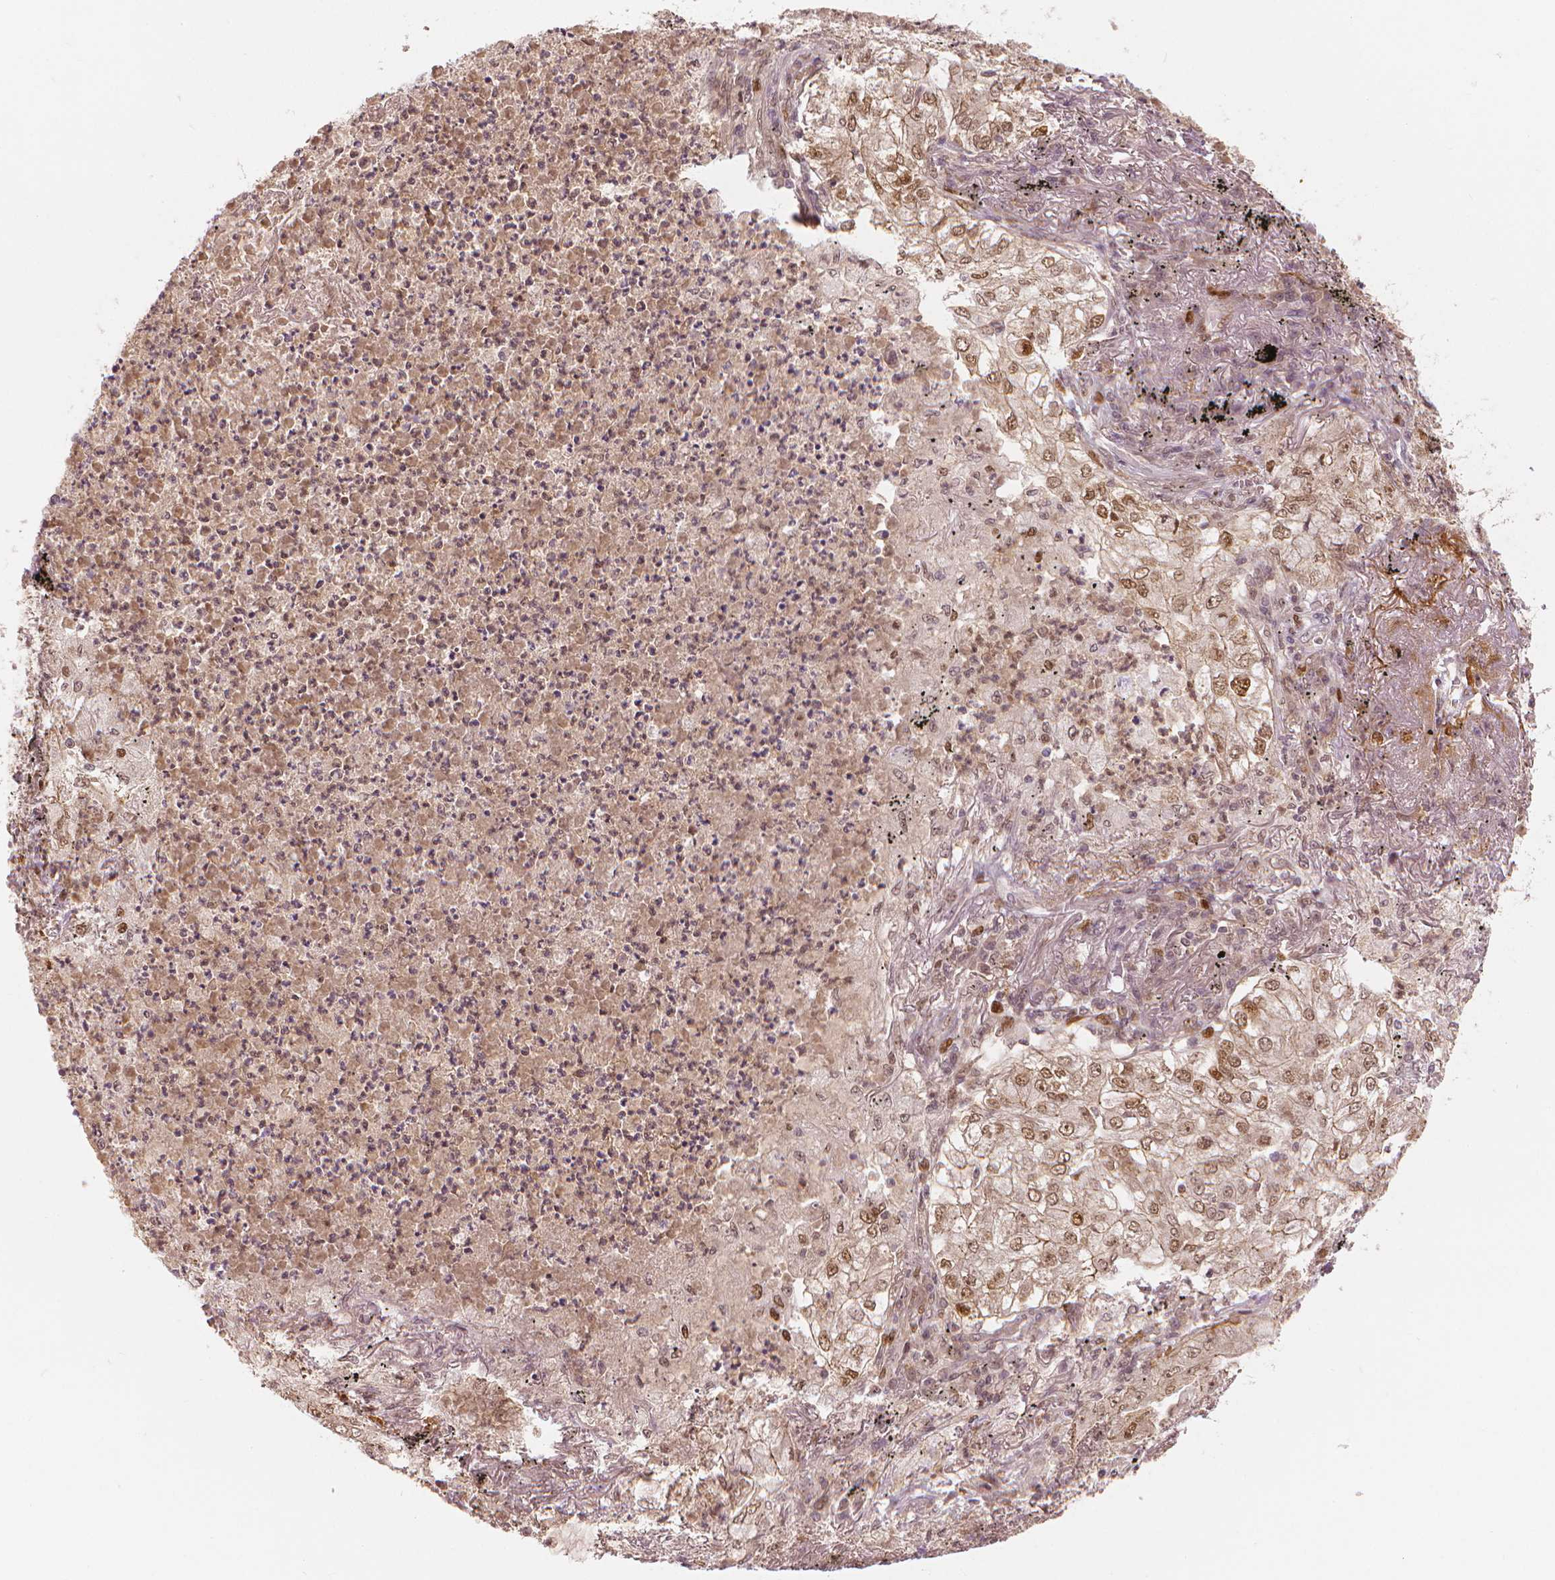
{"staining": {"intensity": "moderate", "quantity": ">75%", "location": "nuclear"}, "tissue": "lung cancer", "cell_type": "Tumor cells", "image_type": "cancer", "snomed": [{"axis": "morphology", "description": "Adenocarcinoma, NOS"}, {"axis": "topography", "description": "Lung"}], "caption": "Immunohistochemical staining of lung adenocarcinoma demonstrates medium levels of moderate nuclear protein expression in approximately >75% of tumor cells.", "gene": "NSD2", "patient": {"sex": "female", "age": 73}}